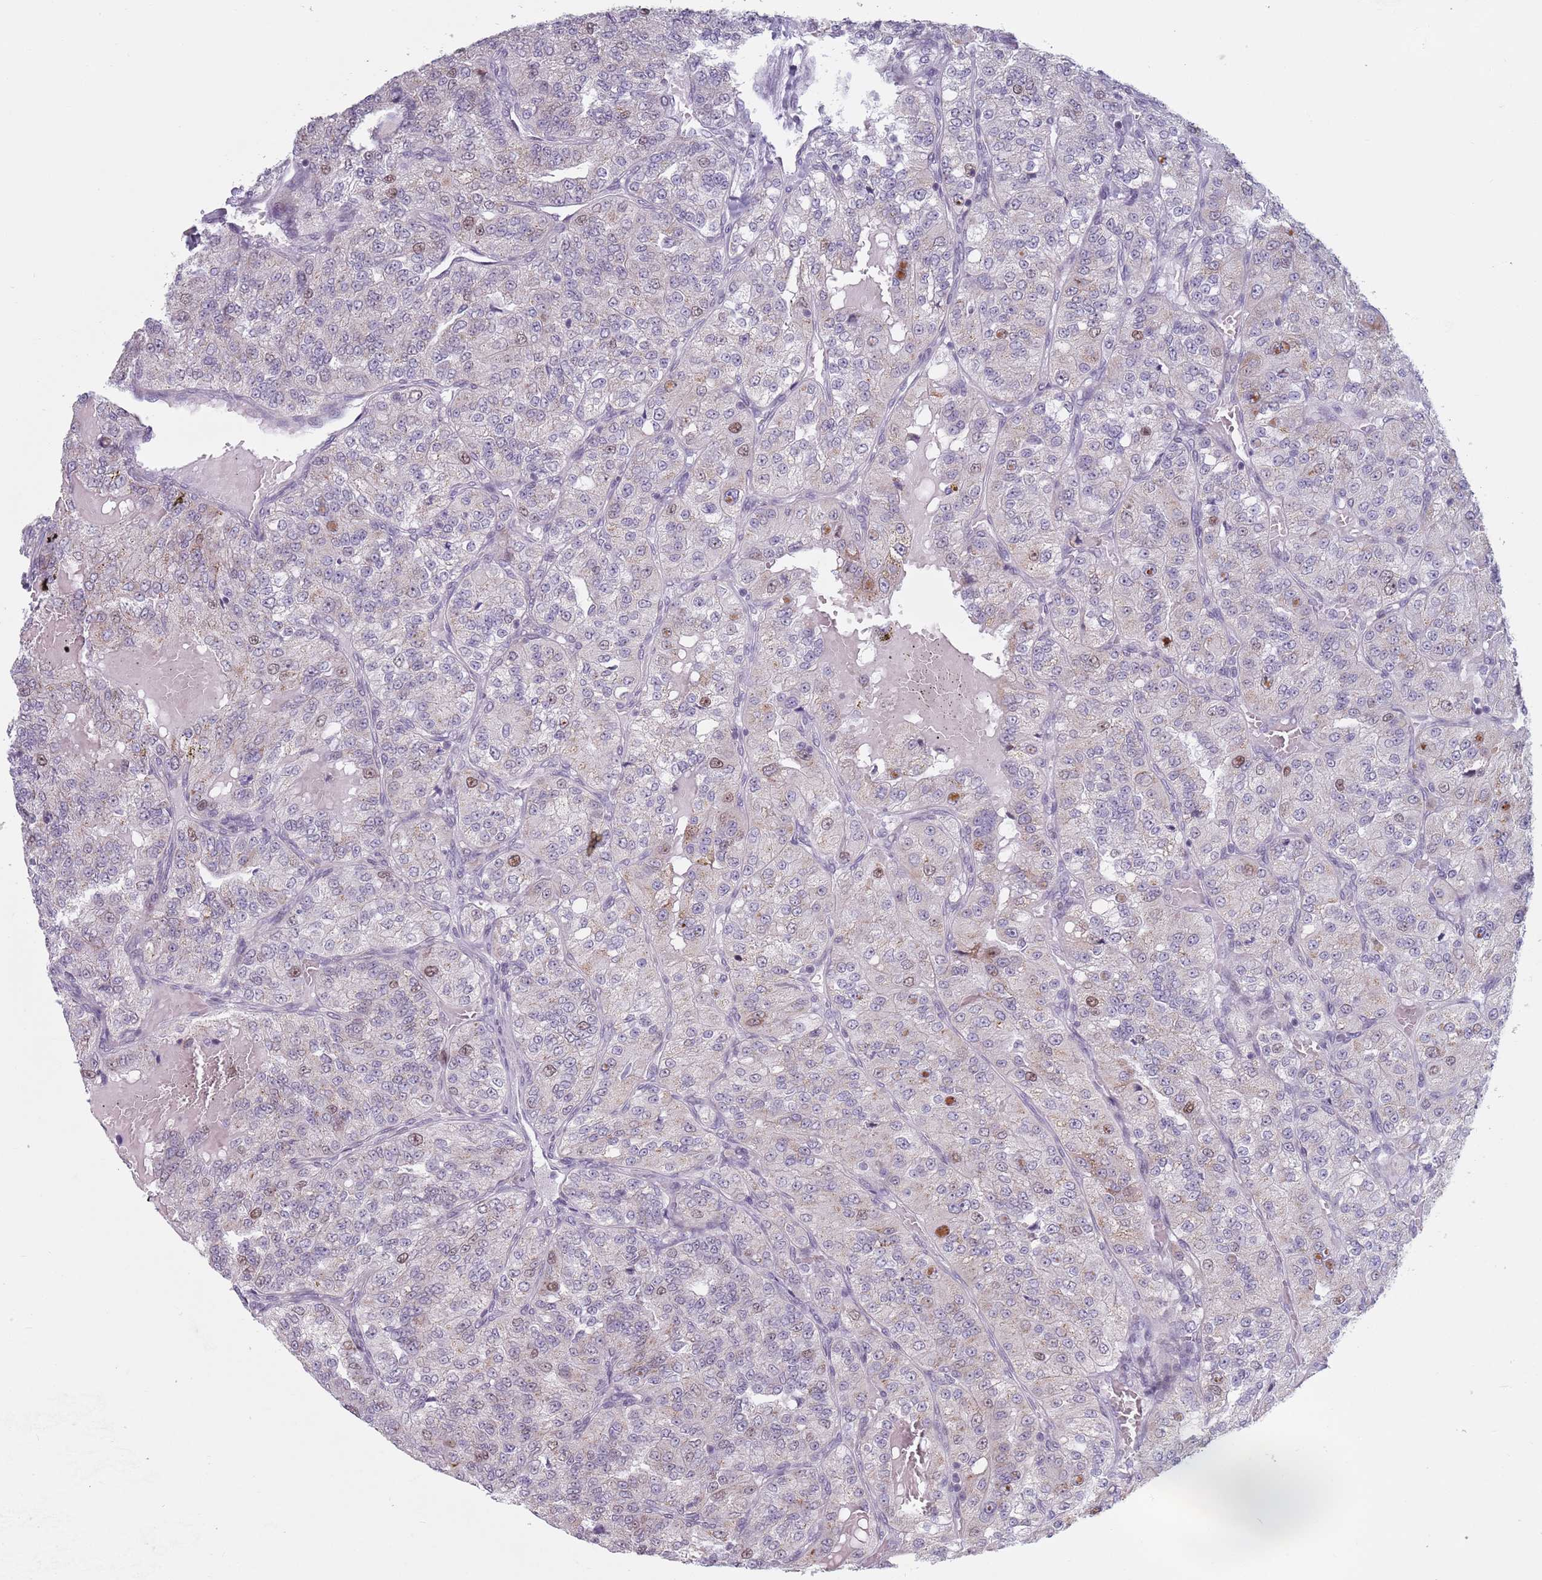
{"staining": {"intensity": "weak", "quantity": "<25%", "location": "cytoplasmic/membranous,nuclear"}, "tissue": "renal cancer", "cell_type": "Tumor cells", "image_type": "cancer", "snomed": [{"axis": "morphology", "description": "Adenocarcinoma, NOS"}, {"axis": "topography", "description": "Kidney"}], "caption": "A high-resolution micrograph shows IHC staining of renal cancer, which shows no significant staining in tumor cells.", "gene": "ZKSCAN2", "patient": {"sex": "female", "age": 63}}